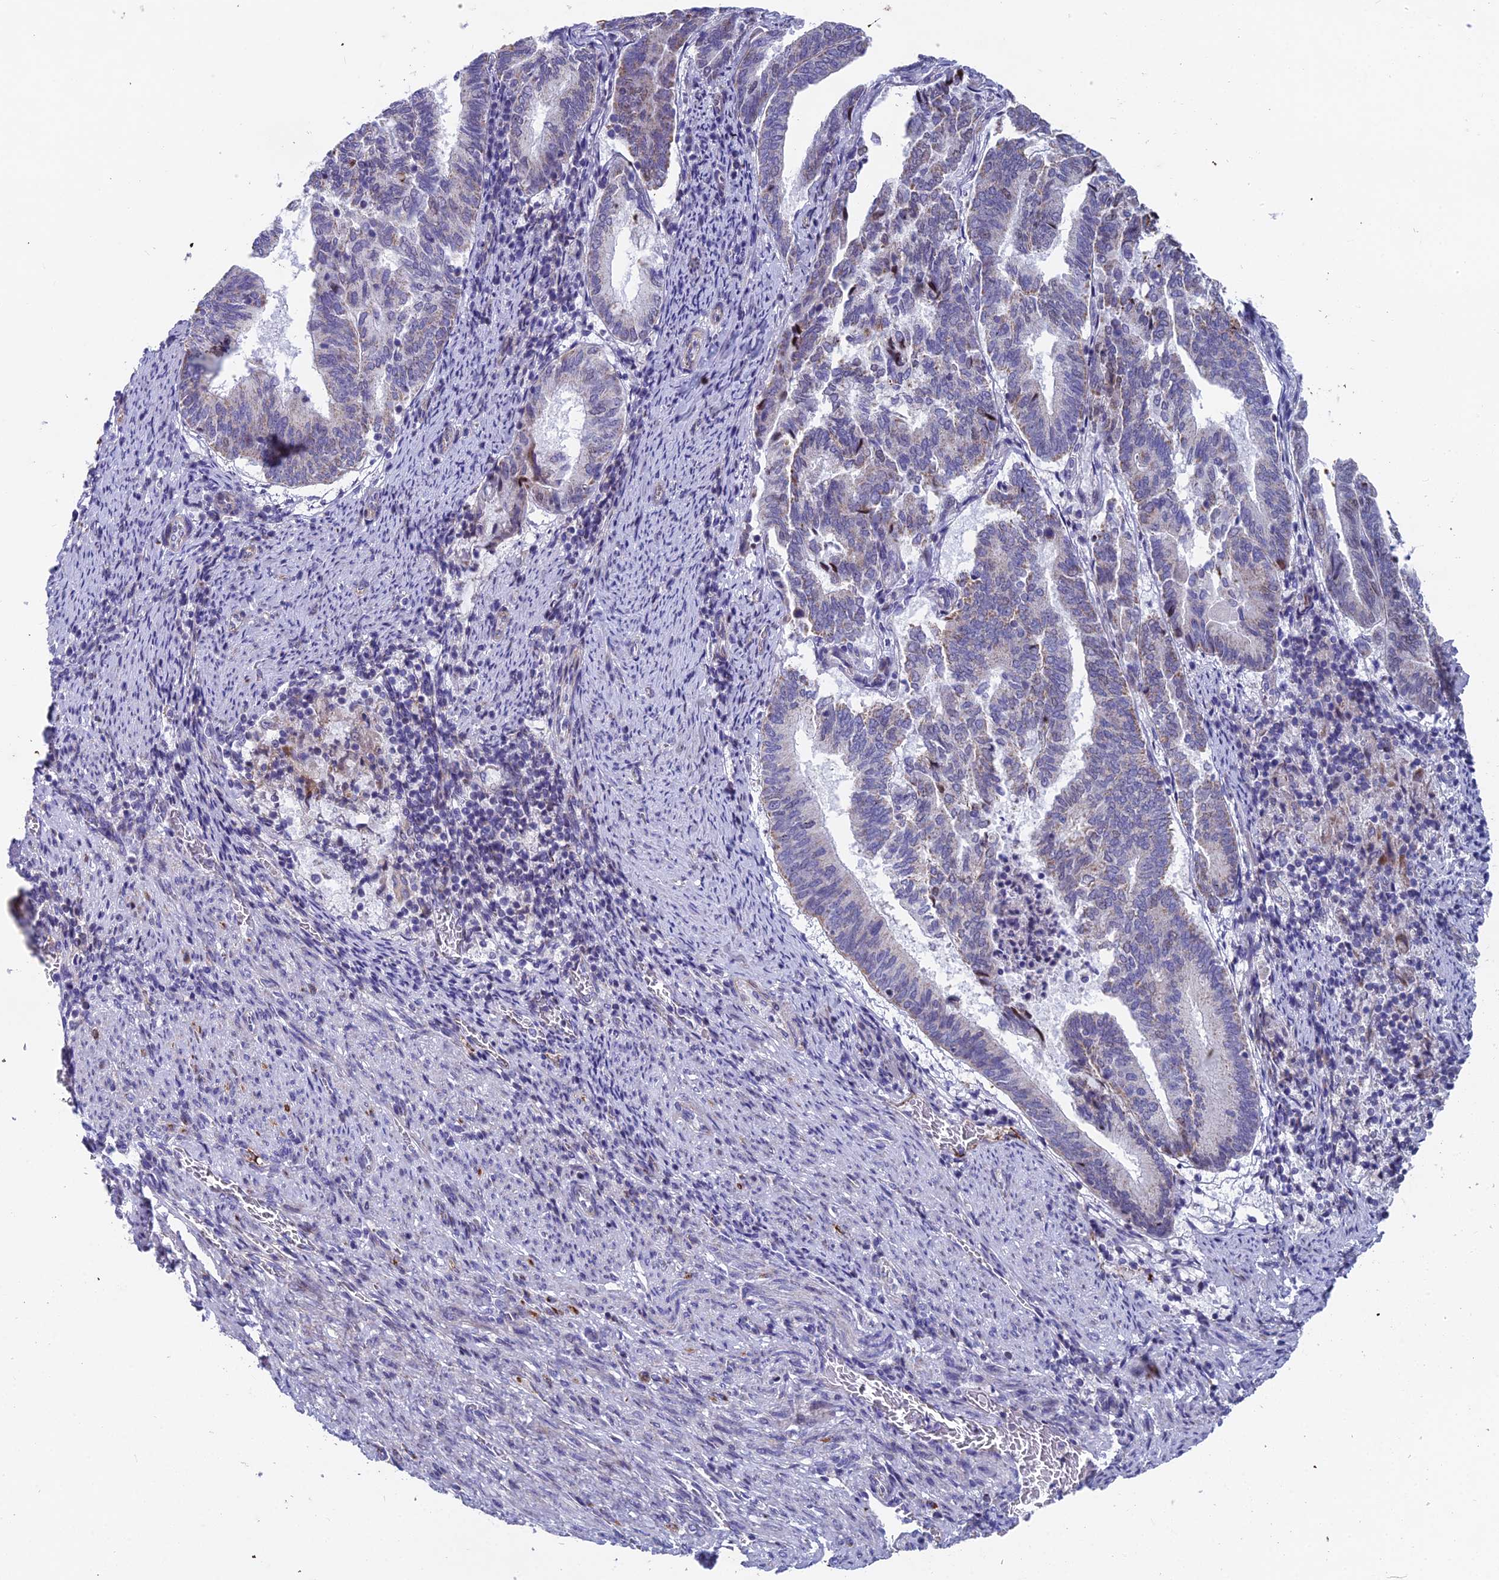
{"staining": {"intensity": "weak", "quantity": "<25%", "location": "cytoplasmic/membranous"}, "tissue": "endometrial cancer", "cell_type": "Tumor cells", "image_type": "cancer", "snomed": [{"axis": "morphology", "description": "Adenocarcinoma, NOS"}, {"axis": "topography", "description": "Endometrium"}], "caption": "Tumor cells are negative for protein expression in human adenocarcinoma (endometrial). Brightfield microscopy of immunohistochemistry stained with DAB (3,3'-diaminobenzidine) (brown) and hematoxylin (blue), captured at high magnification.", "gene": "XKR9", "patient": {"sex": "female", "age": 80}}